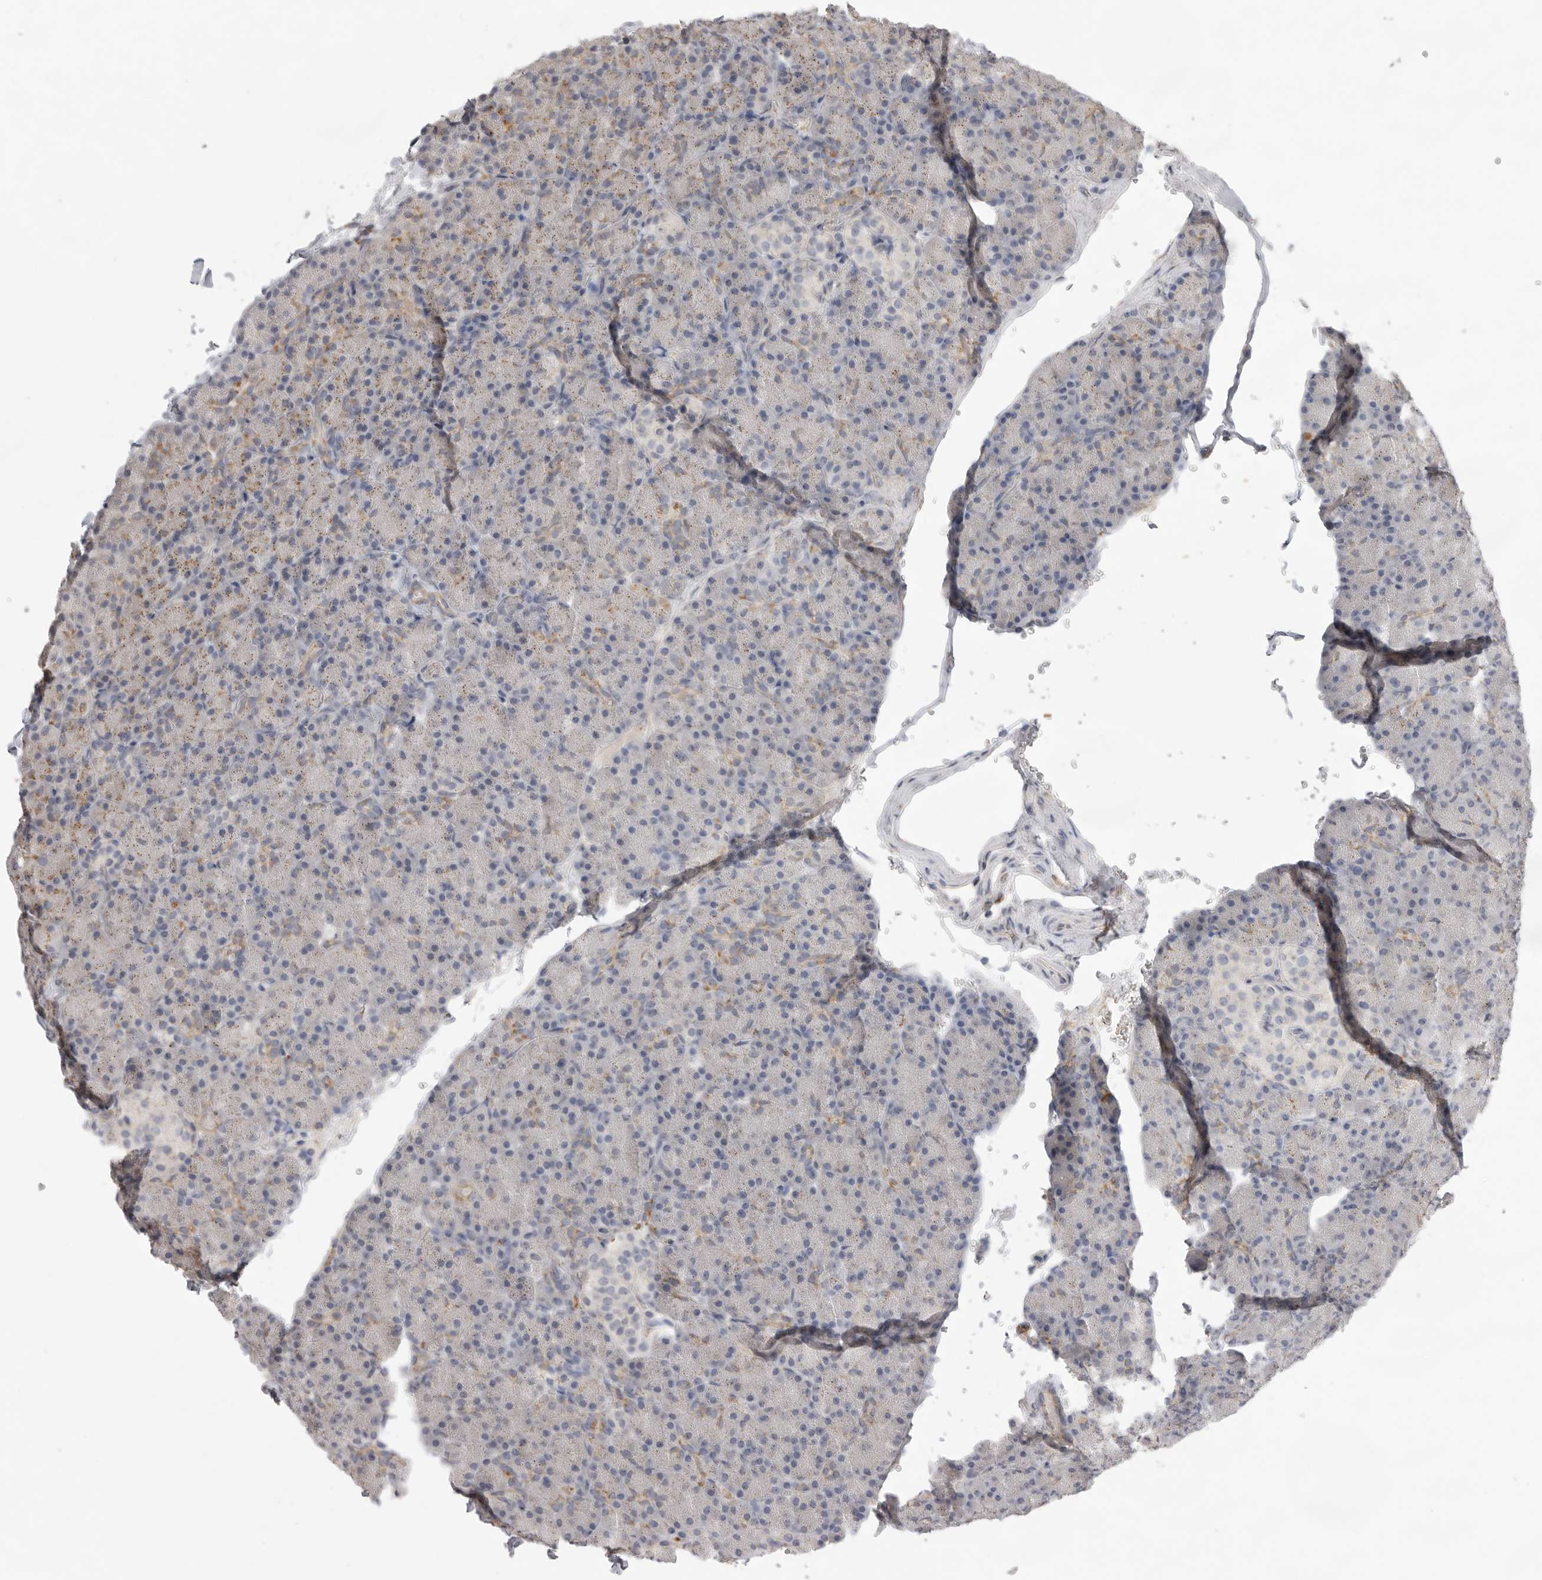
{"staining": {"intensity": "moderate", "quantity": "25%-75%", "location": "cytoplasmic/membranous"}, "tissue": "pancreas", "cell_type": "Exocrine glandular cells", "image_type": "normal", "snomed": [{"axis": "morphology", "description": "Normal tissue, NOS"}, {"axis": "topography", "description": "Pancreas"}], "caption": "Pancreas stained for a protein displays moderate cytoplasmic/membranous positivity in exocrine glandular cells.", "gene": "TLR3", "patient": {"sex": "female", "age": 43}}